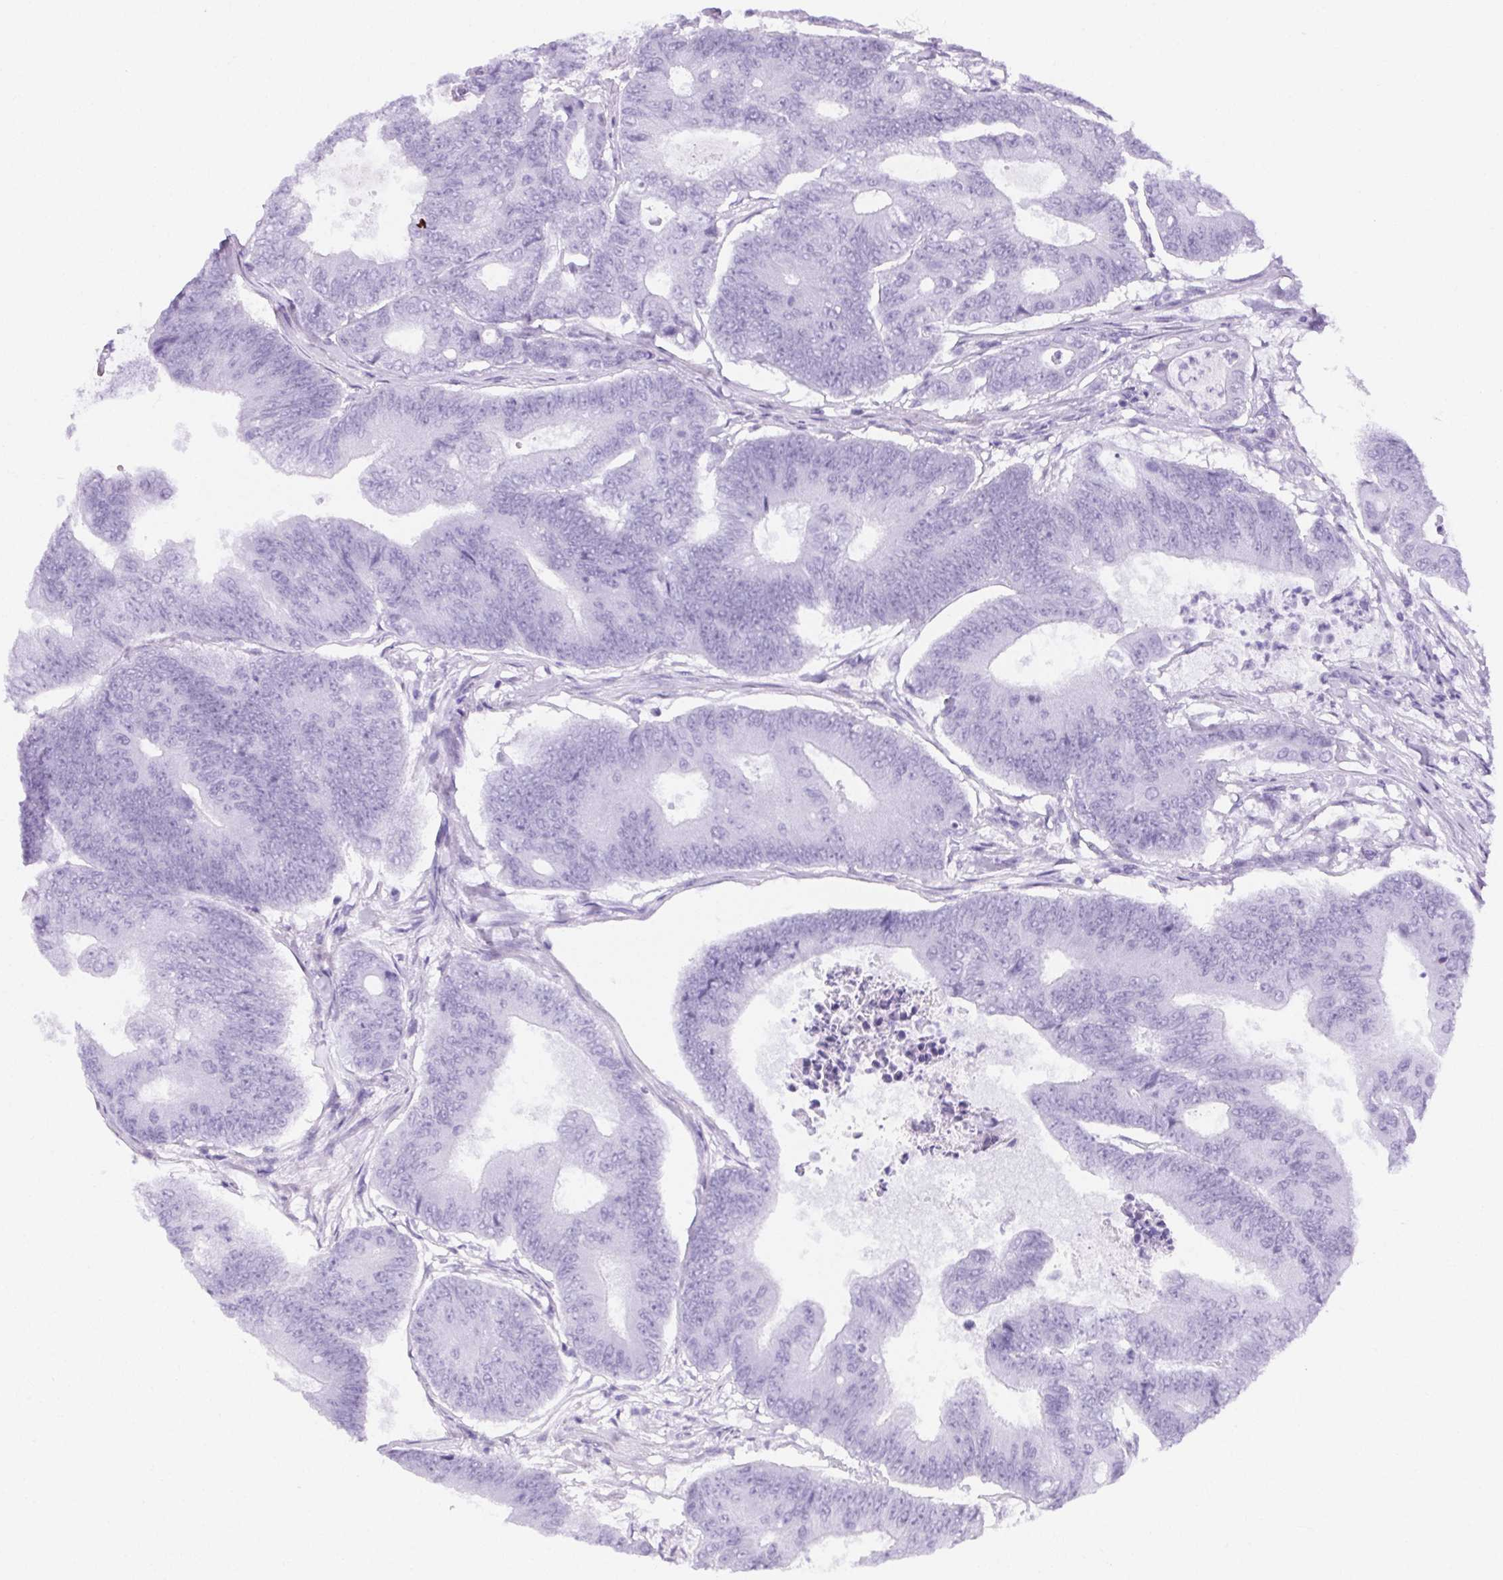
{"staining": {"intensity": "negative", "quantity": "none", "location": "none"}, "tissue": "colorectal cancer", "cell_type": "Tumor cells", "image_type": "cancer", "snomed": [{"axis": "morphology", "description": "Adenocarcinoma, NOS"}, {"axis": "topography", "description": "Colon"}], "caption": "DAB (3,3'-diaminobenzidine) immunohistochemical staining of colorectal adenocarcinoma shows no significant staining in tumor cells. The staining was performed using DAB (3,3'-diaminobenzidine) to visualize the protein expression in brown, while the nuclei were stained in blue with hematoxylin (Magnification: 20x).", "gene": "ASGR2", "patient": {"sex": "female", "age": 48}}